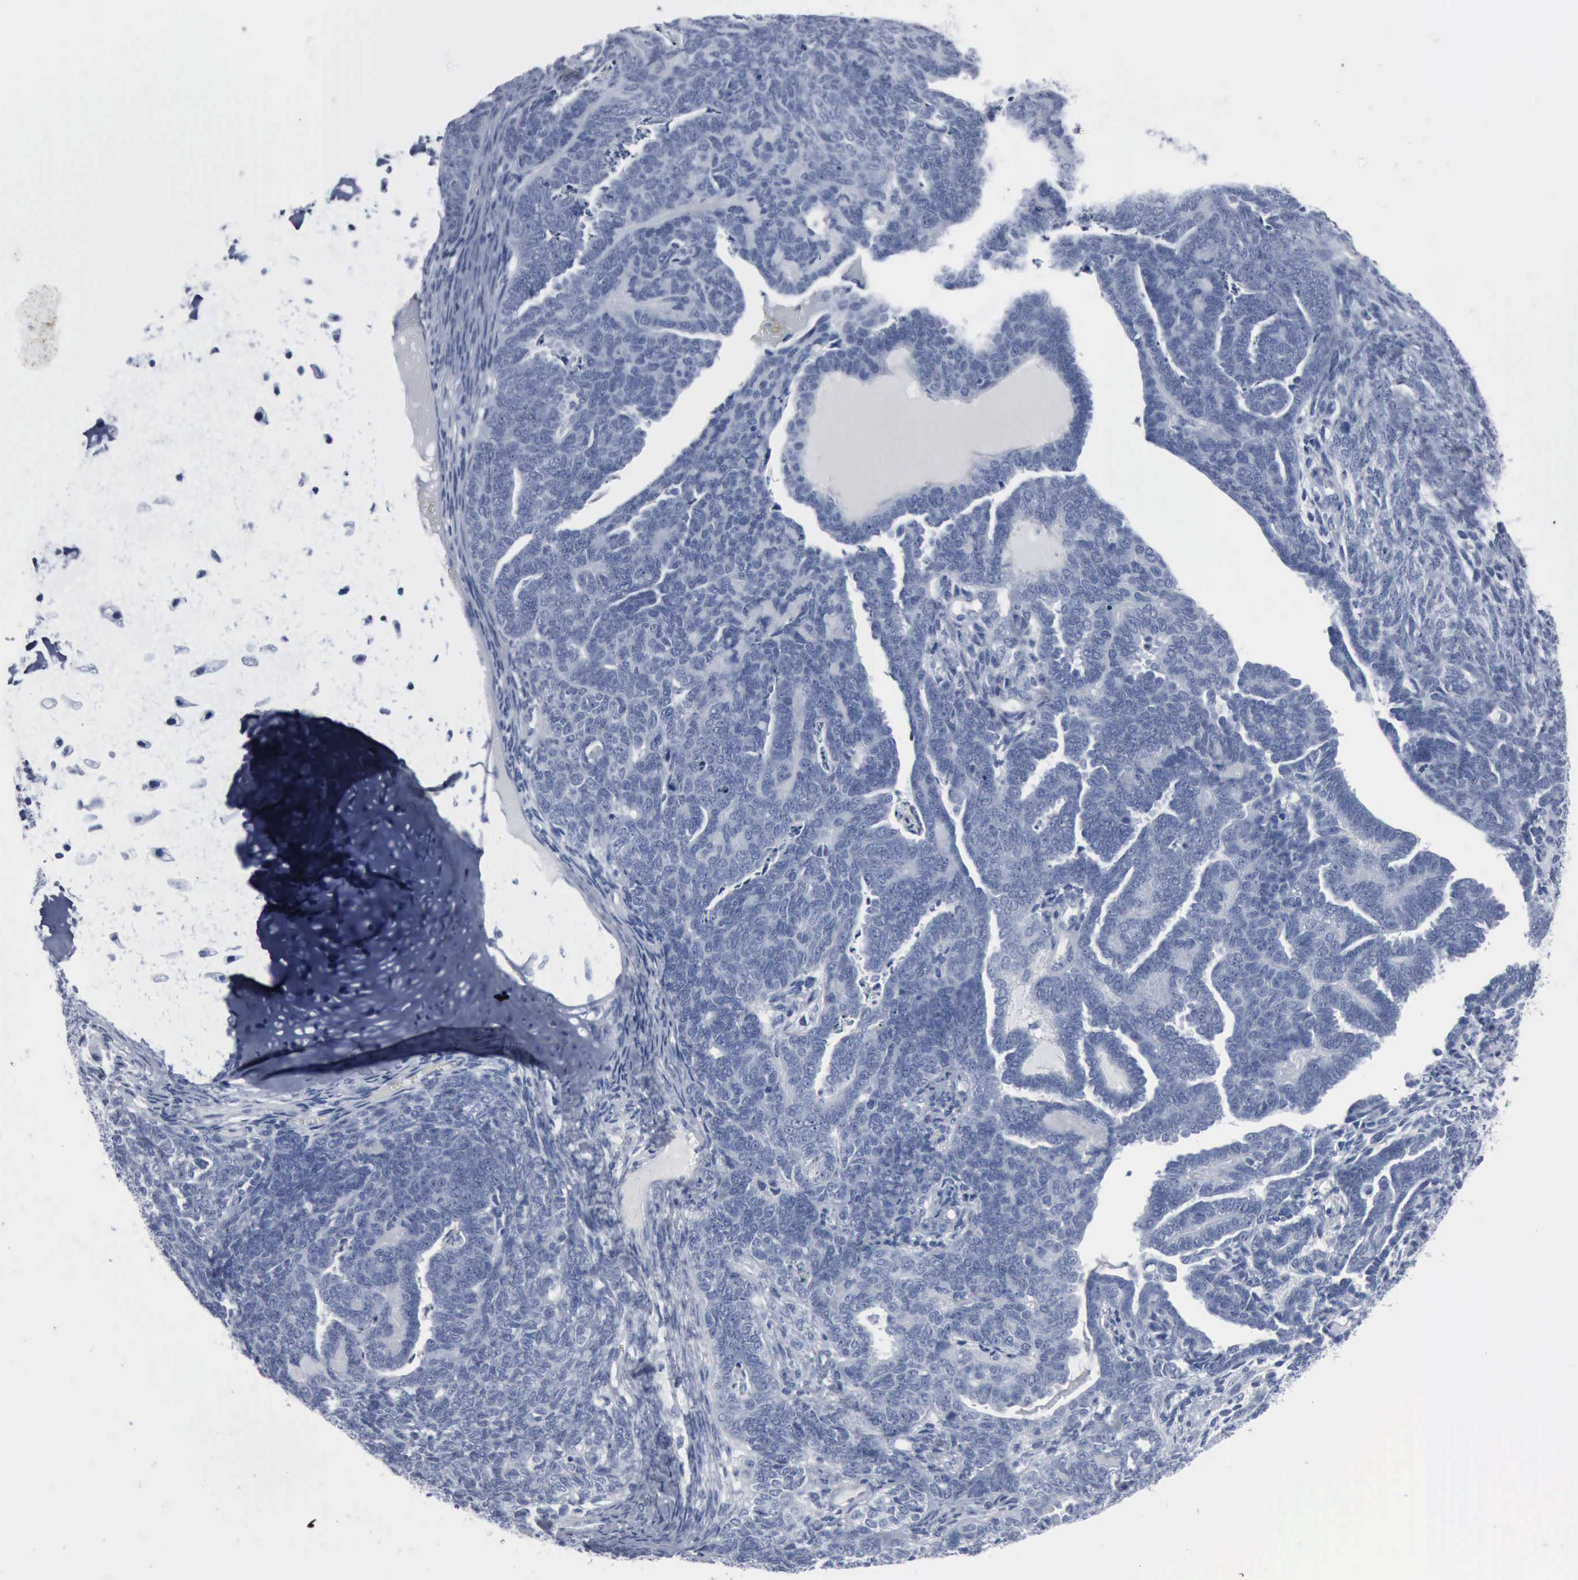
{"staining": {"intensity": "negative", "quantity": "none", "location": "none"}, "tissue": "endometrial cancer", "cell_type": "Tumor cells", "image_type": "cancer", "snomed": [{"axis": "morphology", "description": "Neoplasm, malignant, NOS"}, {"axis": "topography", "description": "Endometrium"}], "caption": "There is no significant positivity in tumor cells of endometrial neoplasm (malignant).", "gene": "DMD", "patient": {"sex": "female", "age": 74}}